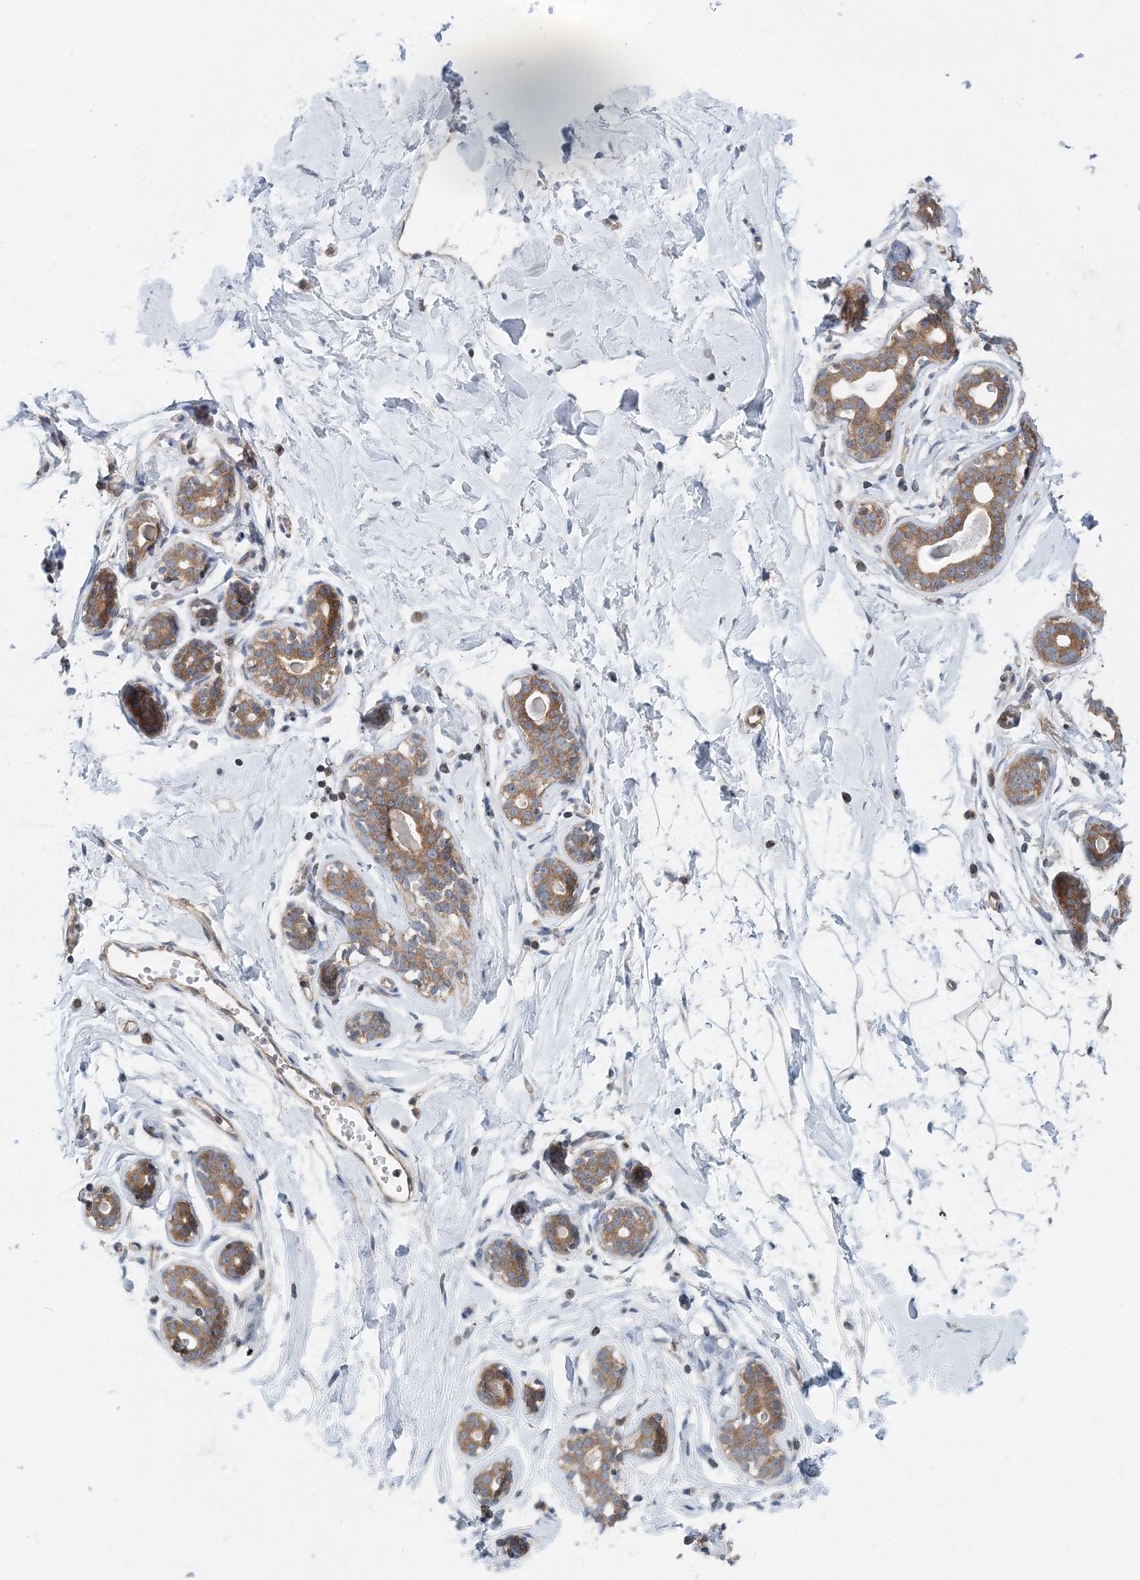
{"staining": {"intensity": "negative", "quantity": "none", "location": "none"}, "tissue": "breast", "cell_type": "Adipocytes", "image_type": "normal", "snomed": [{"axis": "morphology", "description": "Normal tissue, NOS"}, {"axis": "morphology", "description": "Adenoma, NOS"}, {"axis": "topography", "description": "Breast"}], "caption": "IHC photomicrograph of benign breast stained for a protein (brown), which exhibits no staining in adipocytes. Nuclei are stained in blue.", "gene": "MOB4", "patient": {"sex": "female", "age": 23}}